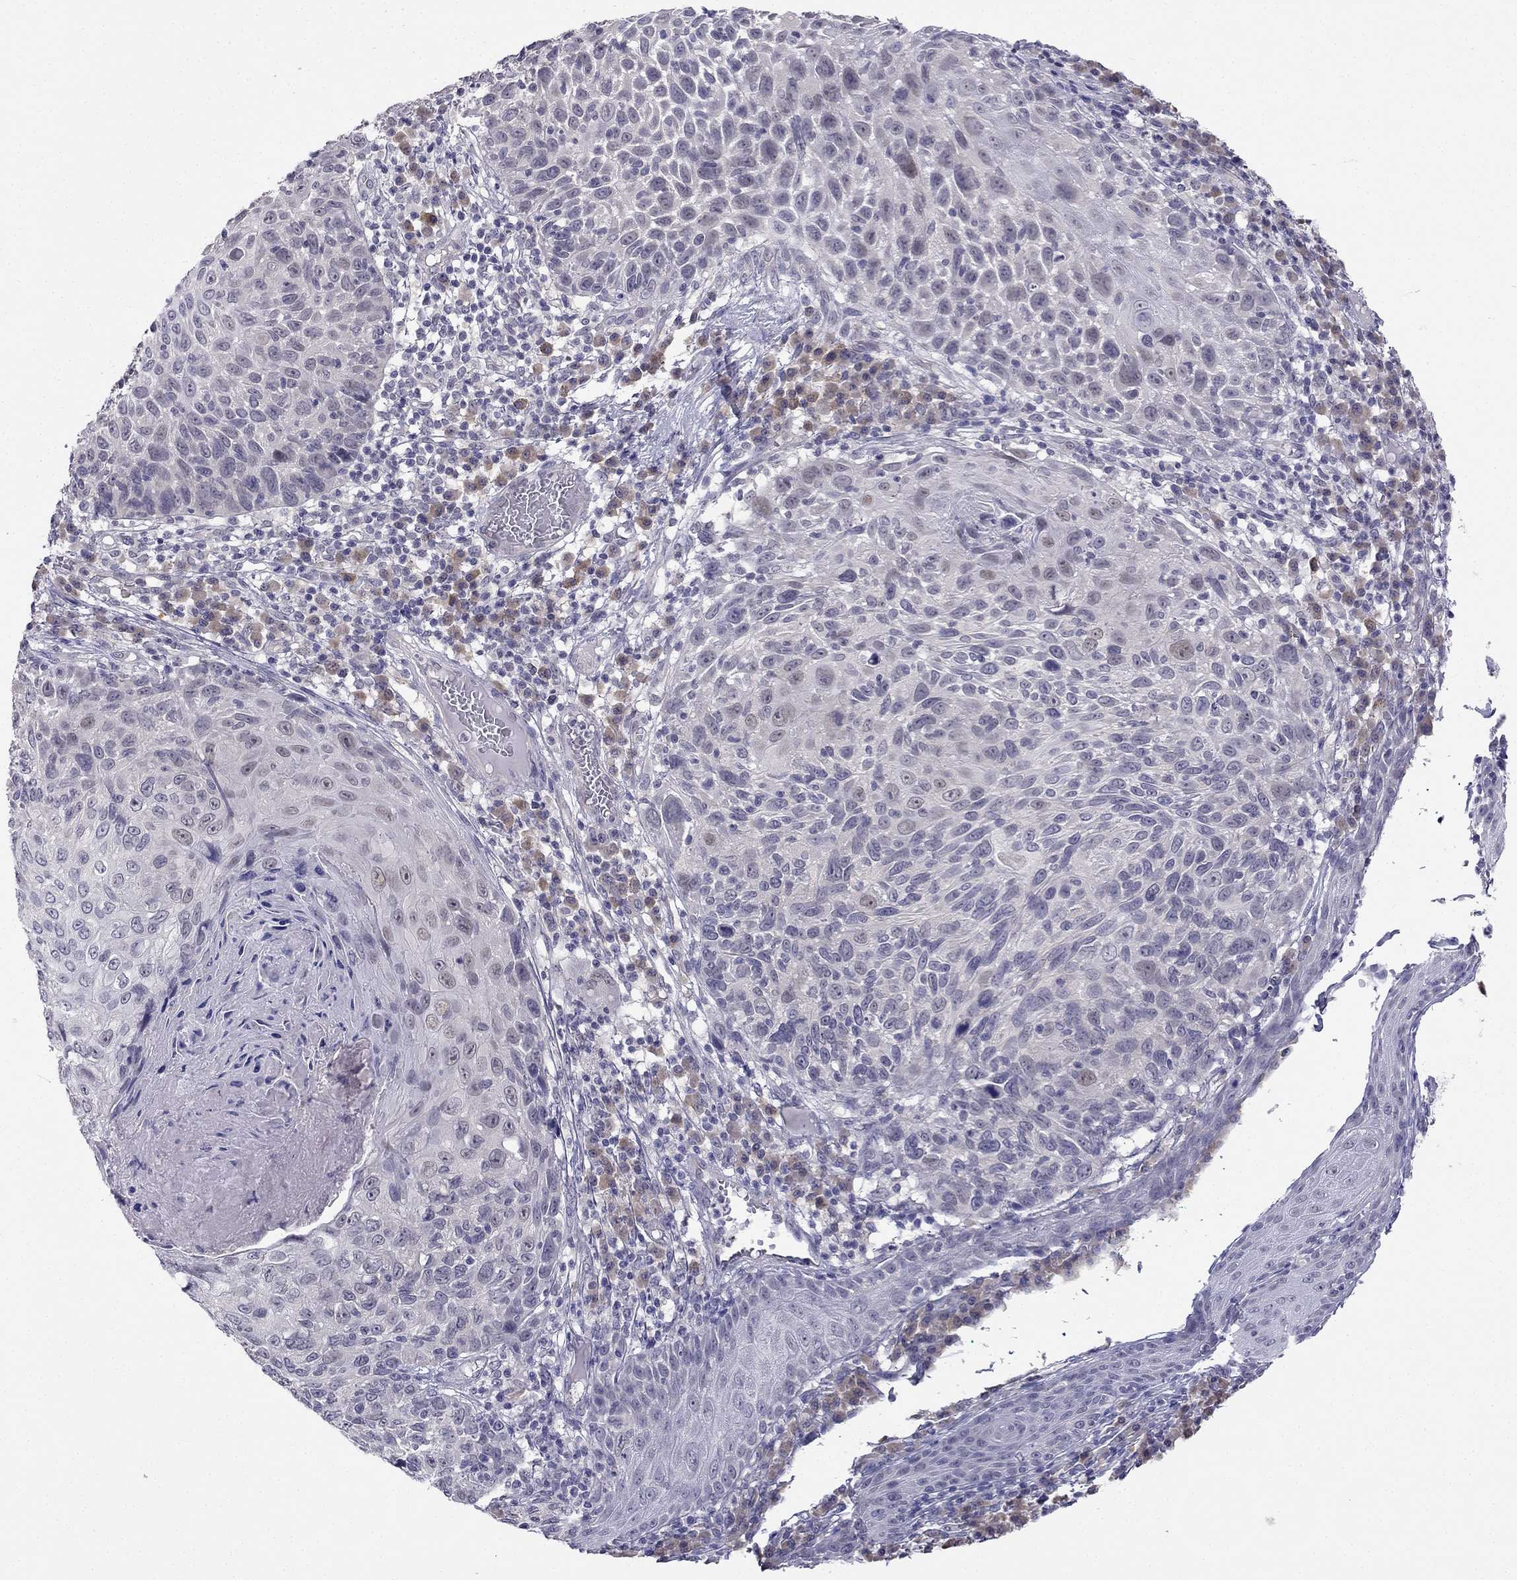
{"staining": {"intensity": "negative", "quantity": "none", "location": "none"}, "tissue": "skin cancer", "cell_type": "Tumor cells", "image_type": "cancer", "snomed": [{"axis": "morphology", "description": "Squamous cell carcinoma, NOS"}, {"axis": "topography", "description": "Skin"}], "caption": "A high-resolution micrograph shows immunohistochemistry (IHC) staining of squamous cell carcinoma (skin), which reveals no significant expression in tumor cells.", "gene": "C16orf89", "patient": {"sex": "male", "age": 92}}